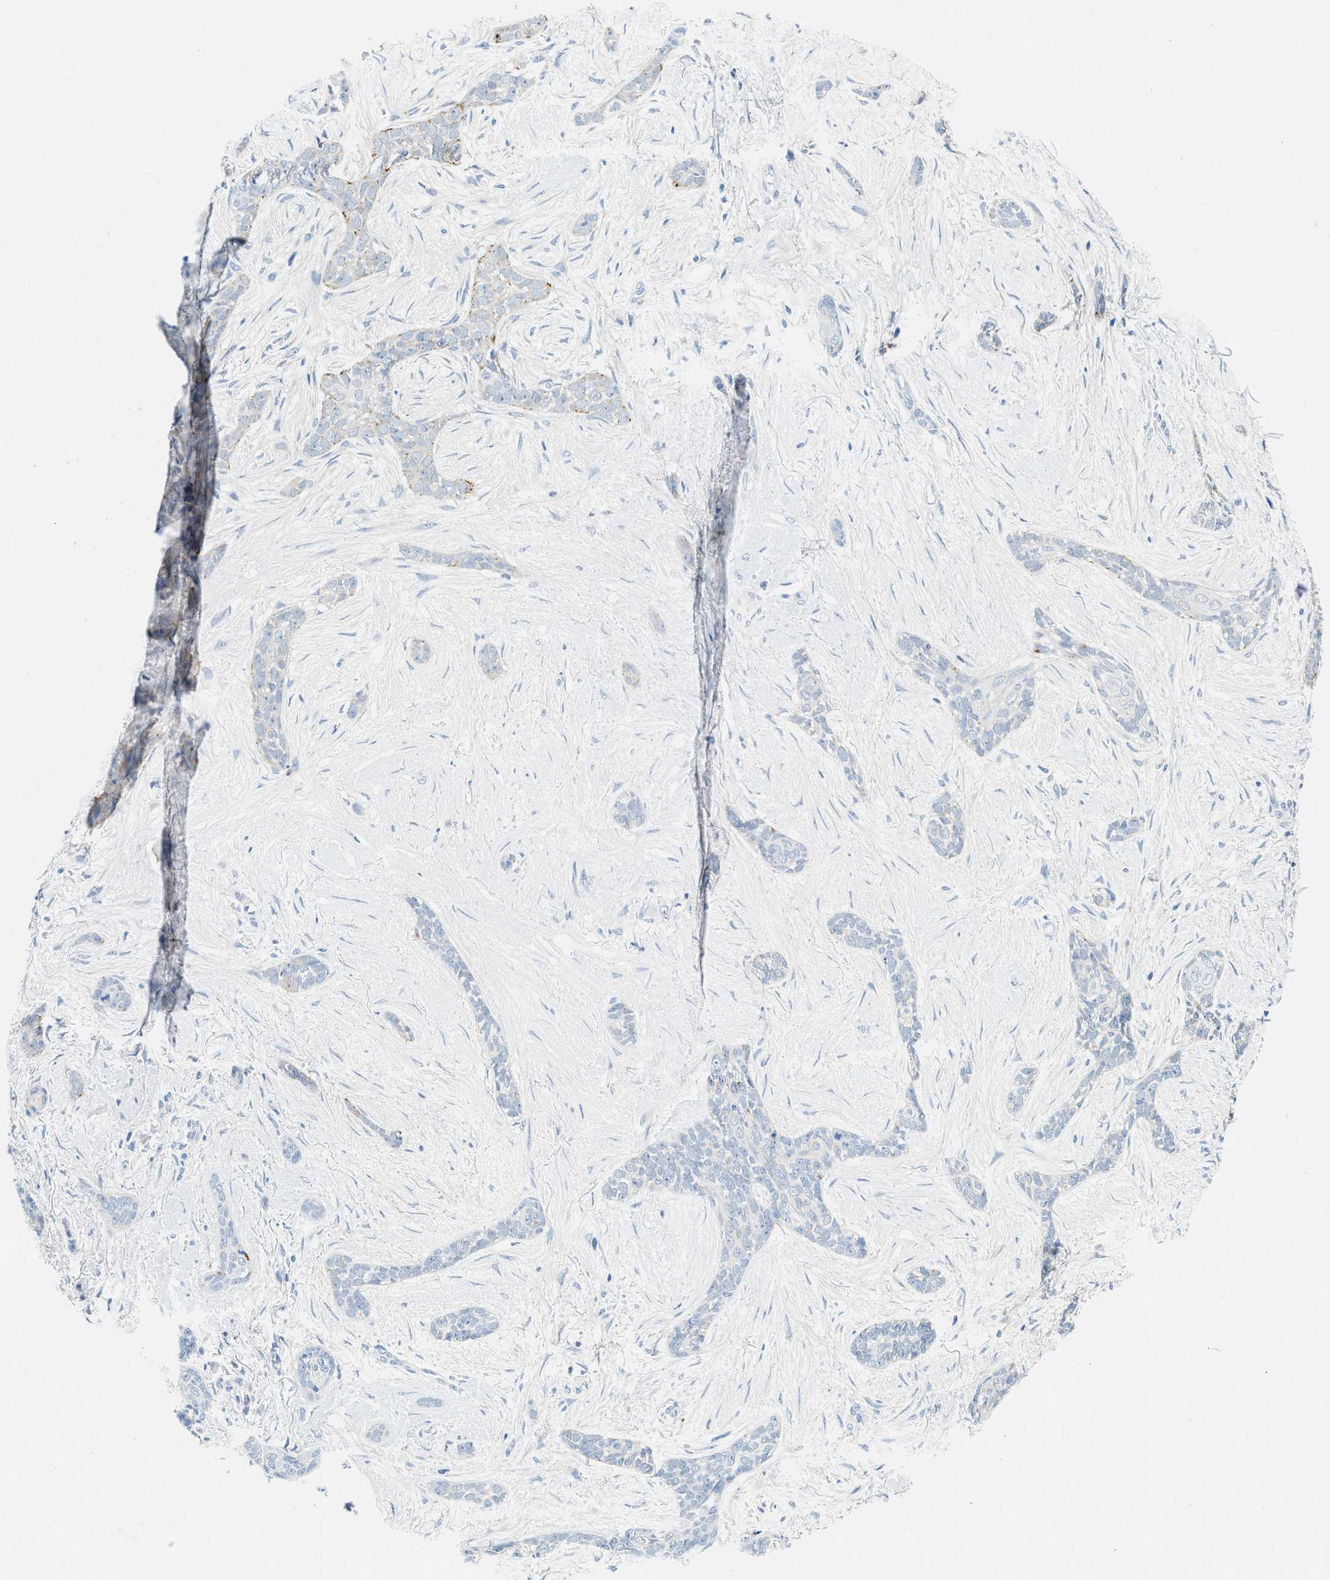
{"staining": {"intensity": "negative", "quantity": "none", "location": "none"}, "tissue": "skin cancer", "cell_type": "Tumor cells", "image_type": "cancer", "snomed": [{"axis": "morphology", "description": "Basal cell carcinoma"}, {"axis": "morphology", "description": "Adnexal tumor, benign"}, {"axis": "topography", "description": "Skin"}], "caption": "The histopathology image reveals no significant staining in tumor cells of skin benign adnexal tumor. Brightfield microscopy of immunohistochemistry stained with DAB (brown) and hematoxylin (blue), captured at high magnification.", "gene": "TSPAN3", "patient": {"sex": "female", "age": 42}}